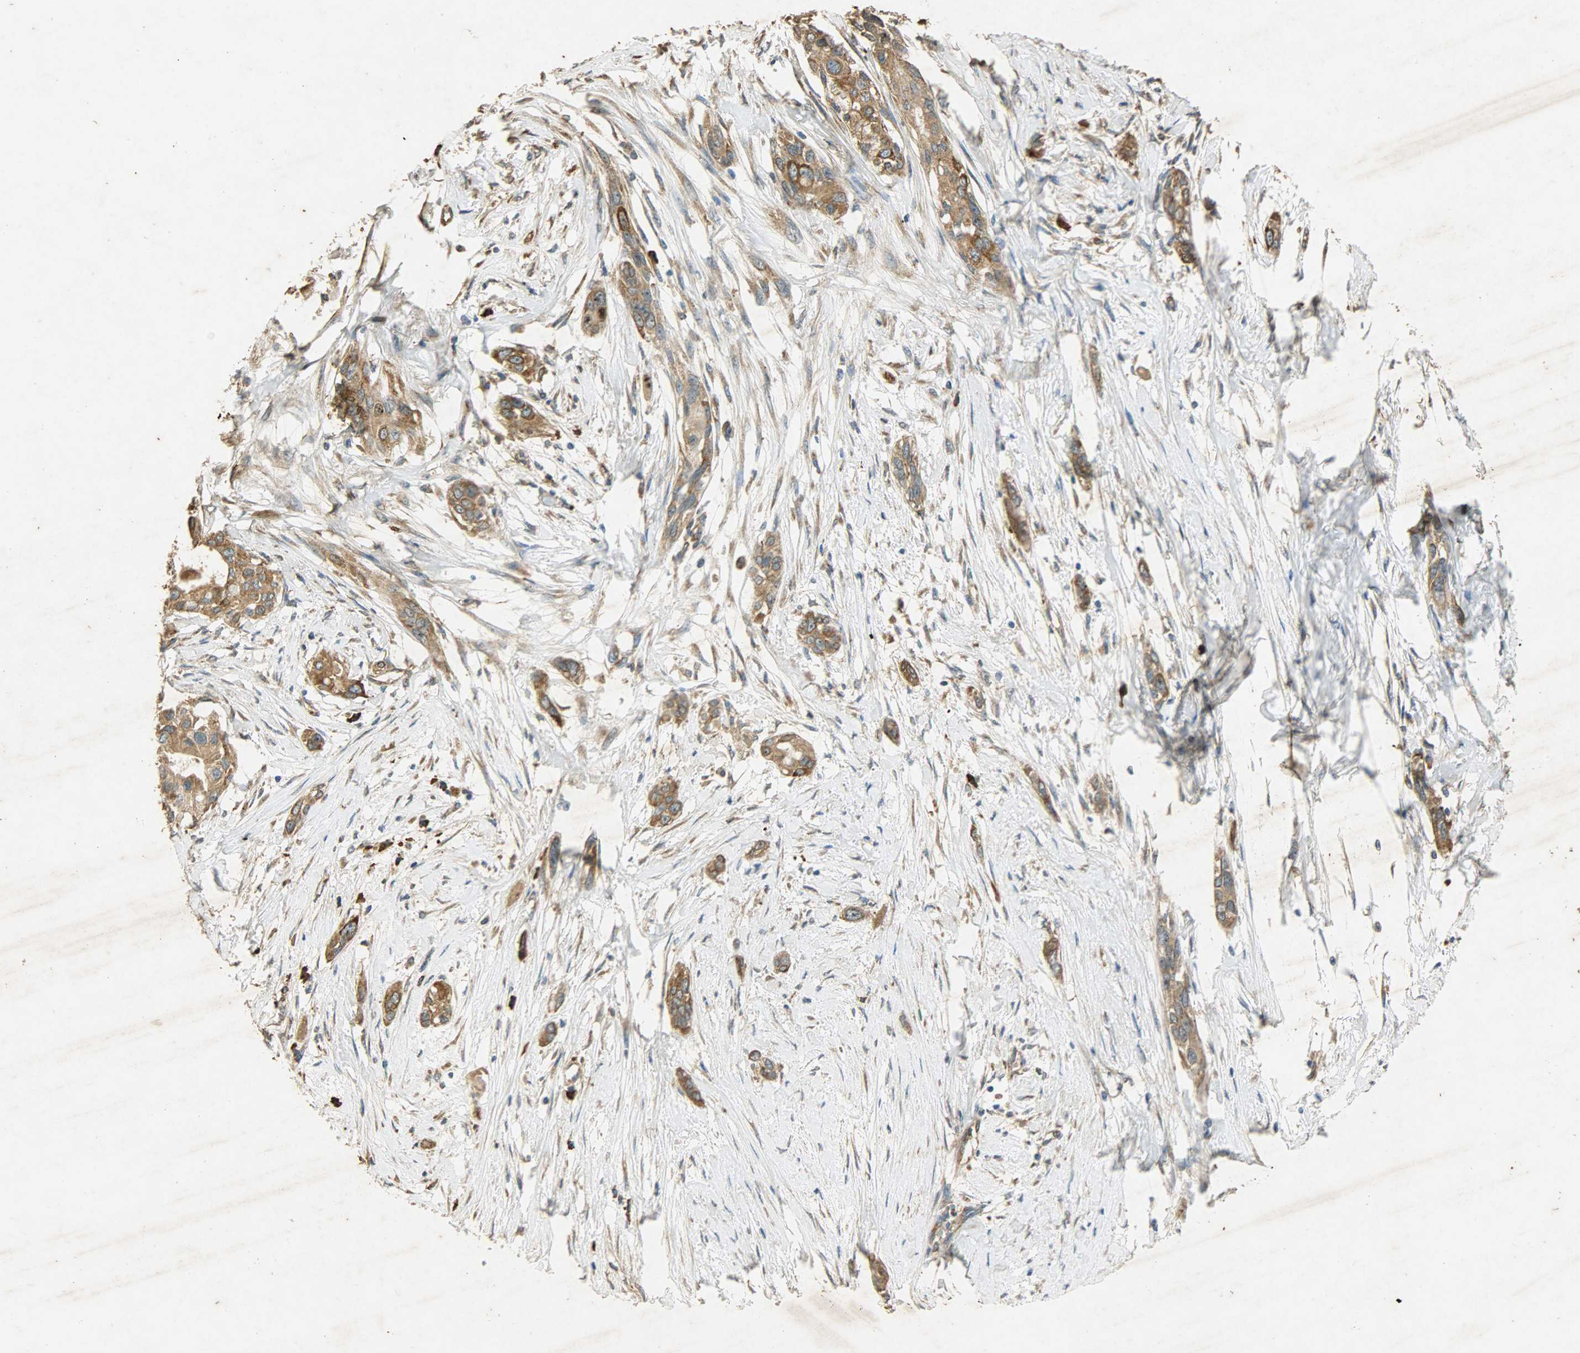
{"staining": {"intensity": "moderate", "quantity": ">75%", "location": "cytoplasmic/membranous"}, "tissue": "pancreatic cancer", "cell_type": "Tumor cells", "image_type": "cancer", "snomed": [{"axis": "morphology", "description": "Adenocarcinoma, NOS"}, {"axis": "topography", "description": "Pancreas"}], "caption": "An image of pancreatic cancer (adenocarcinoma) stained for a protein reveals moderate cytoplasmic/membranous brown staining in tumor cells. (DAB = brown stain, brightfield microscopy at high magnification).", "gene": "HSPA5", "patient": {"sex": "female", "age": 60}}